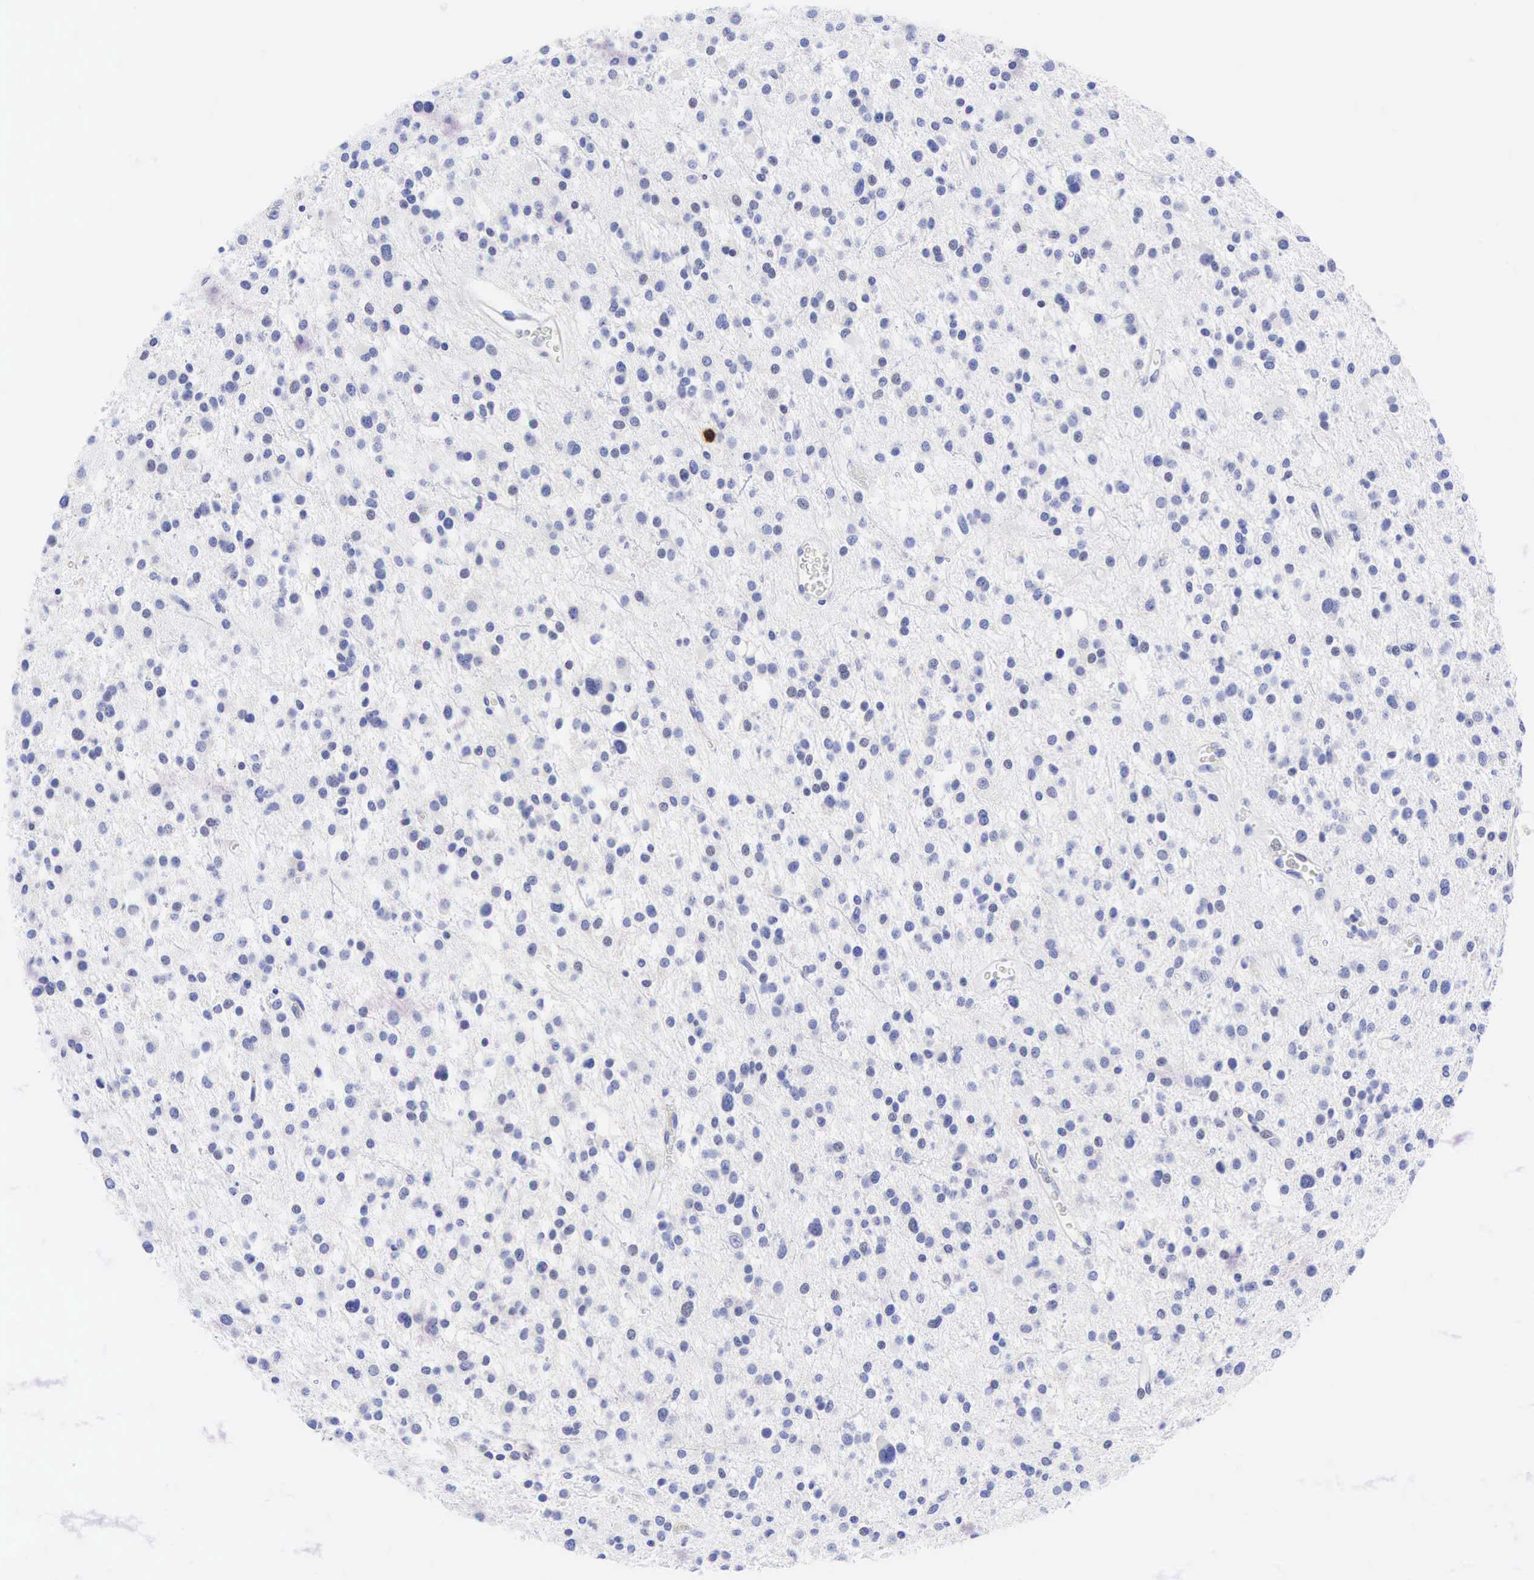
{"staining": {"intensity": "negative", "quantity": "none", "location": "none"}, "tissue": "glioma", "cell_type": "Tumor cells", "image_type": "cancer", "snomed": [{"axis": "morphology", "description": "Glioma, malignant, Low grade"}, {"axis": "topography", "description": "Brain"}], "caption": "Tumor cells are negative for brown protein staining in glioma.", "gene": "CD8A", "patient": {"sex": "female", "age": 36}}